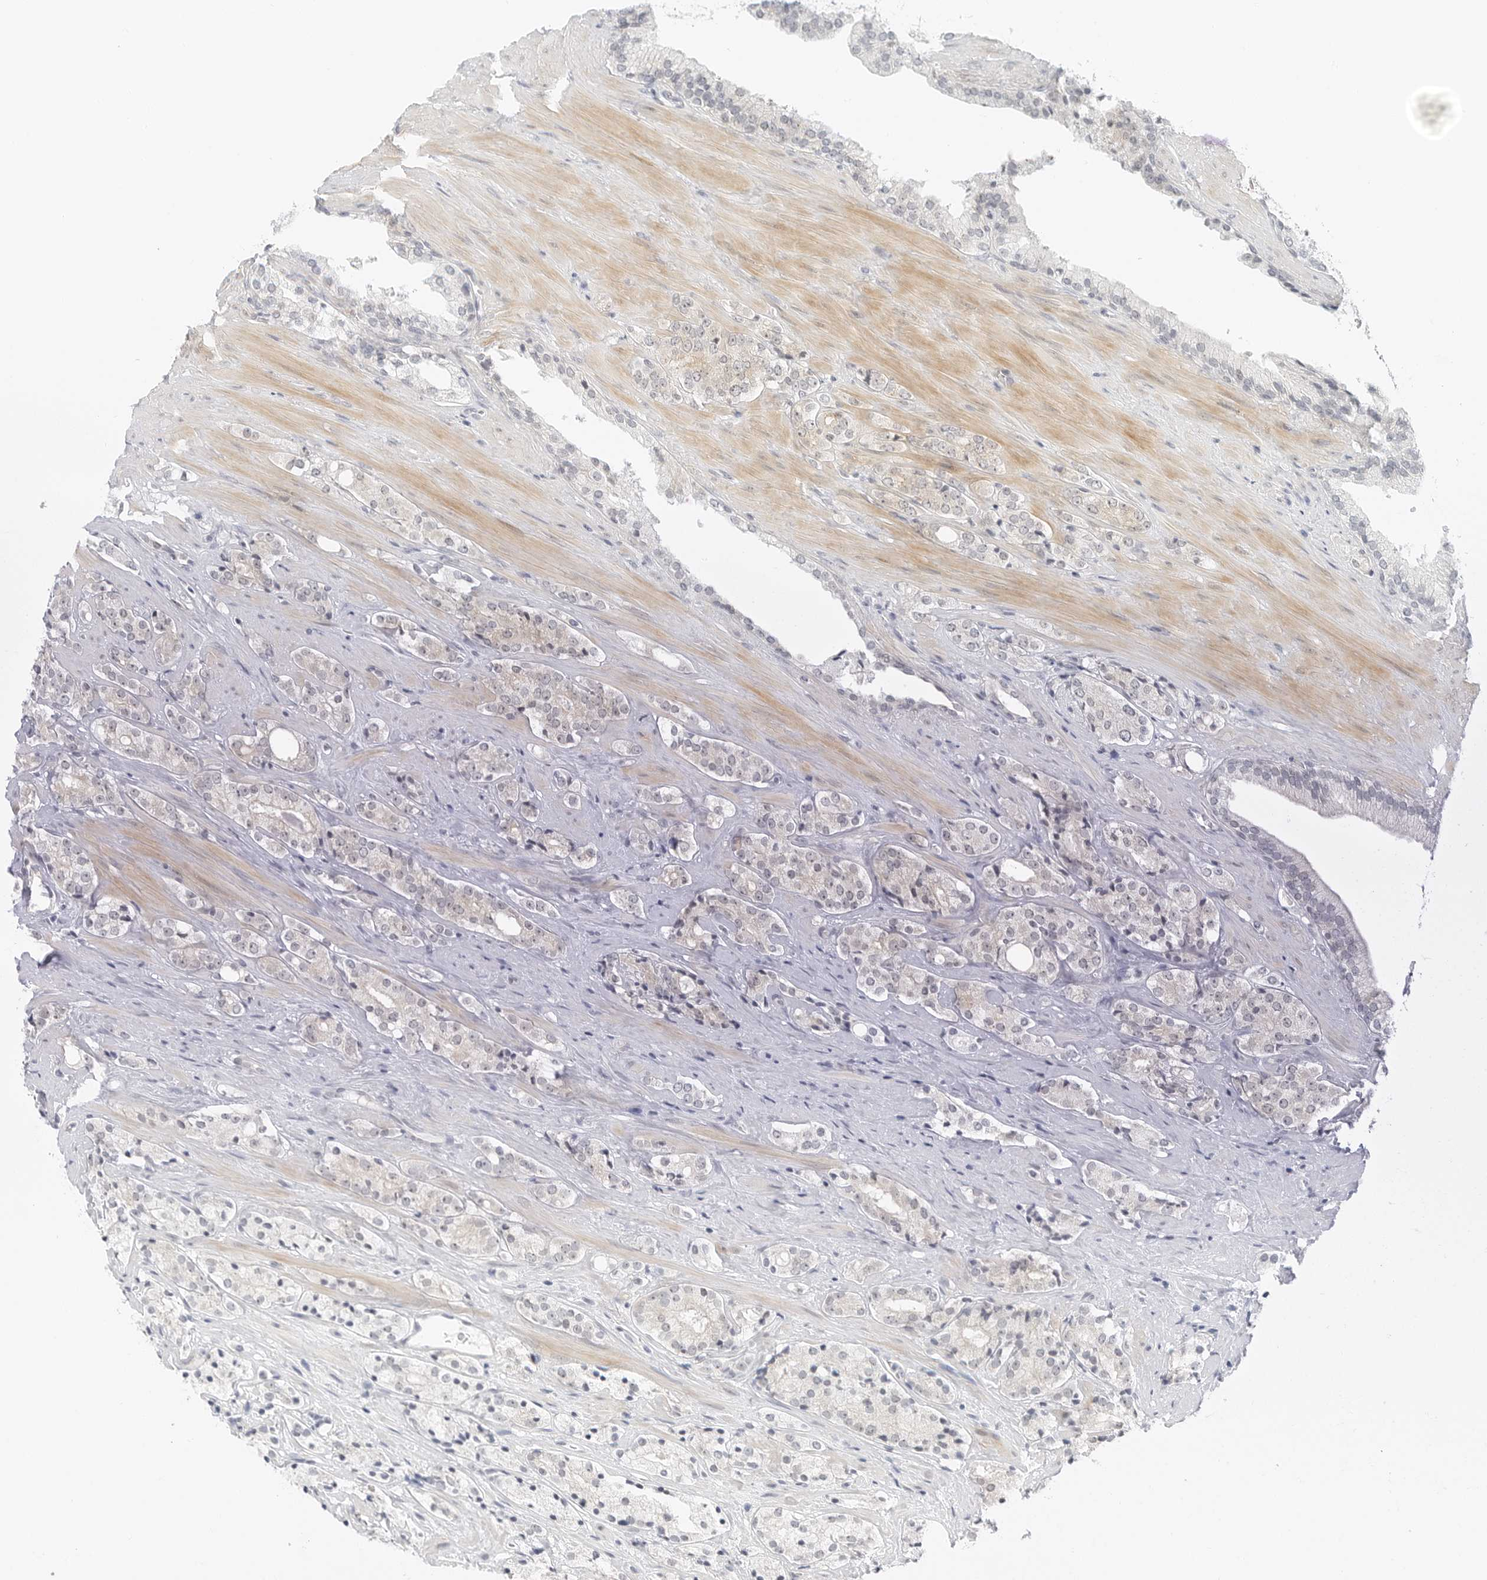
{"staining": {"intensity": "negative", "quantity": "none", "location": "none"}, "tissue": "prostate cancer", "cell_type": "Tumor cells", "image_type": "cancer", "snomed": [{"axis": "morphology", "description": "Adenocarcinoma, High grade"}, {"axis": "topography", "description": "Prostate"}], "caption": "Image shows no significant protein expression in tumor cells of prostate cancer (adenocarcinoma (high-grade)).", "gene": "CCSAP", "patient": {"sex": "male", "age": 71}}